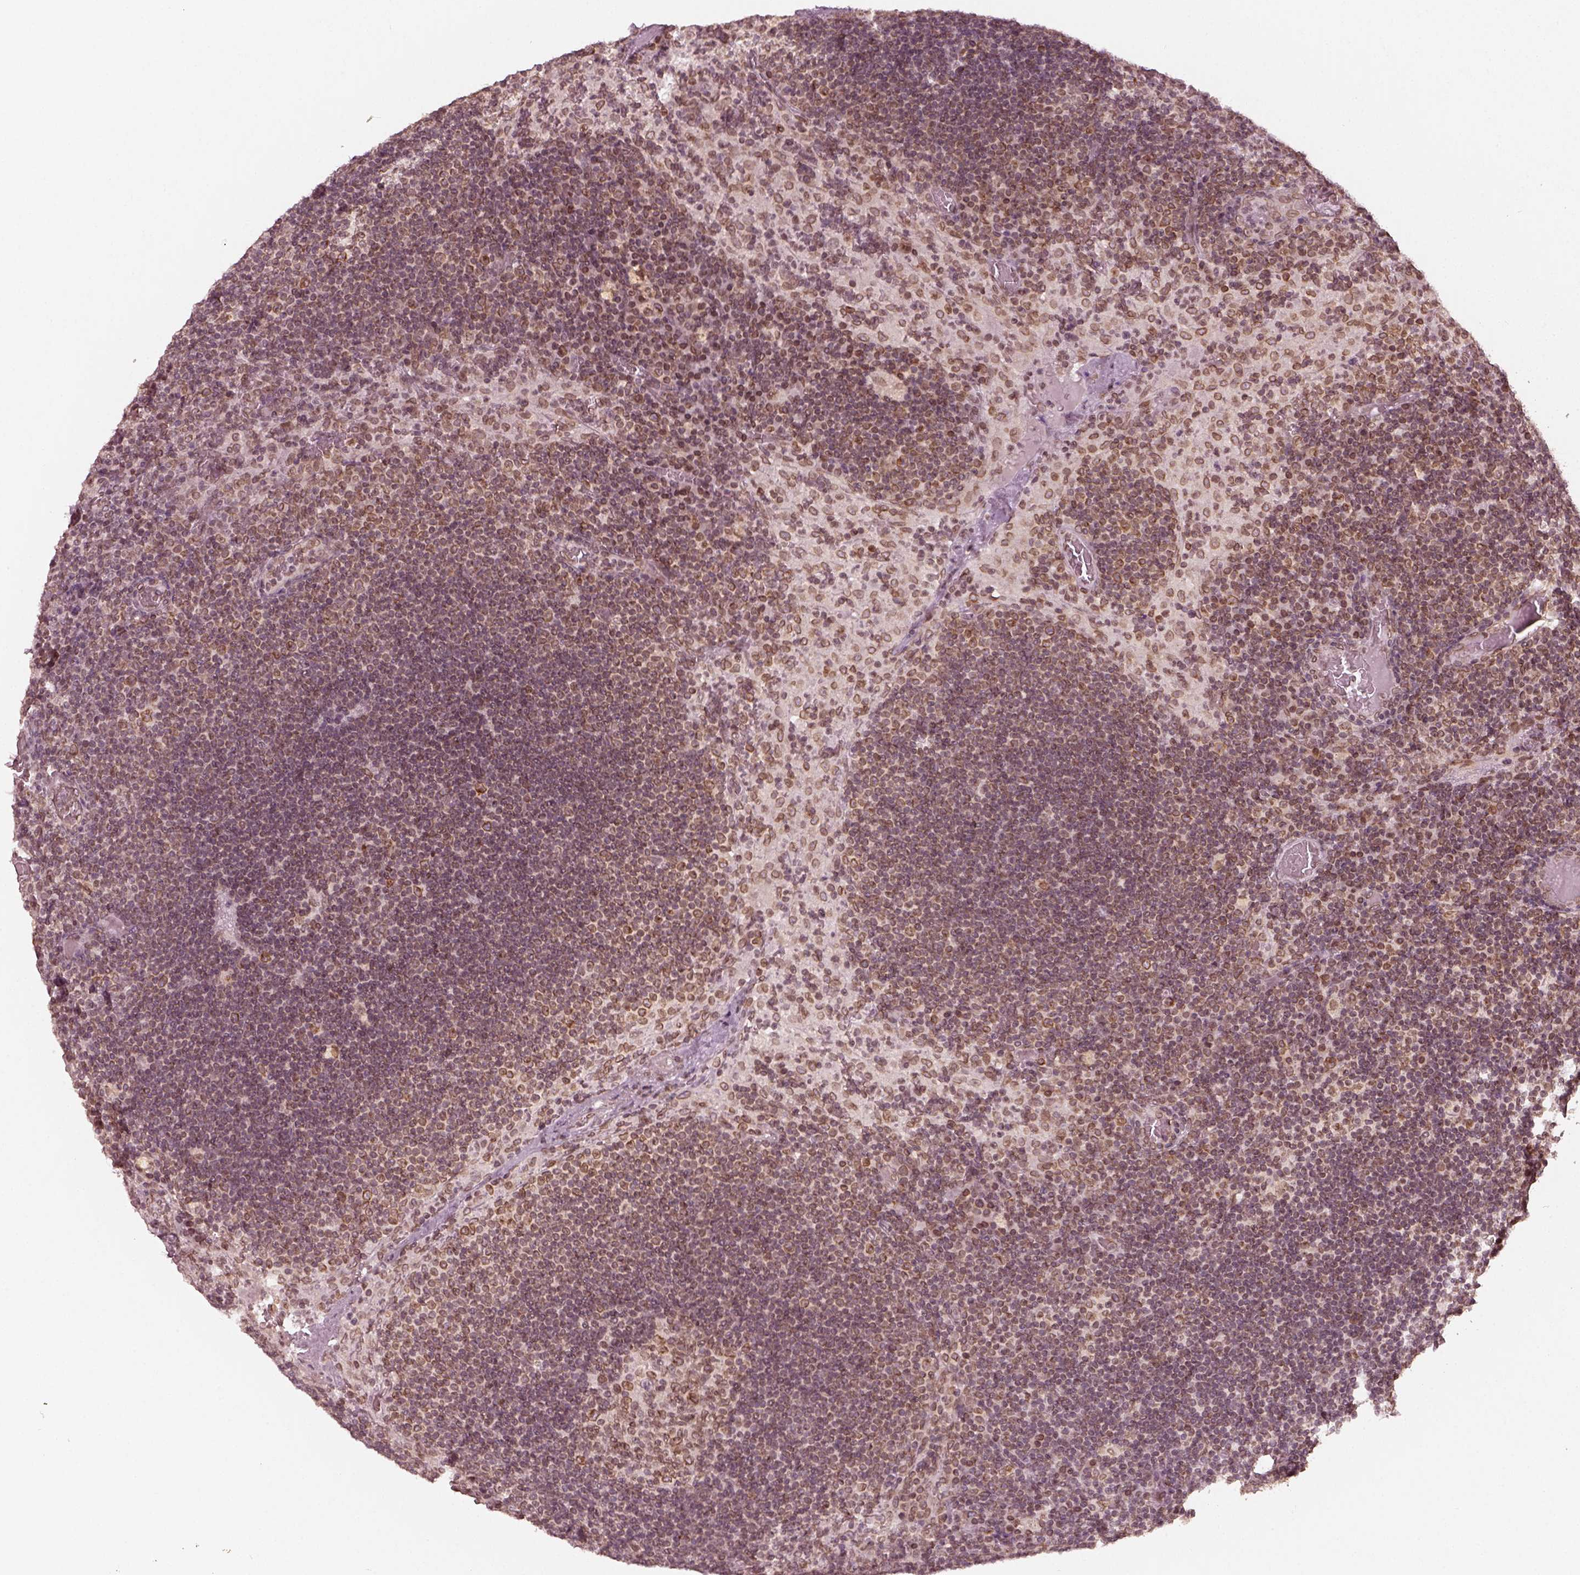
{"staining": {"intensity": "moderate", "quantity": "25%-75%", "location": "cytoplasmic/membranous,nuclear"}, "tissue": "lymph node", "cell_type": "Germinal center cells", "image_type": "normal", "snomed": [{"axis": "morphology", "description": "Normal tissue, NOS"}, {"axis": "topography", "description": "Lymph node"}], "caption": "Human lymph node stained with a brown dye exhibits moderate cytoplasmic/membranous,nuclear positive positivity in approximately 25%-75% of germinal center cells.", "gene": "DCAF12", "patient": {"sex": "male", "age": 63}}